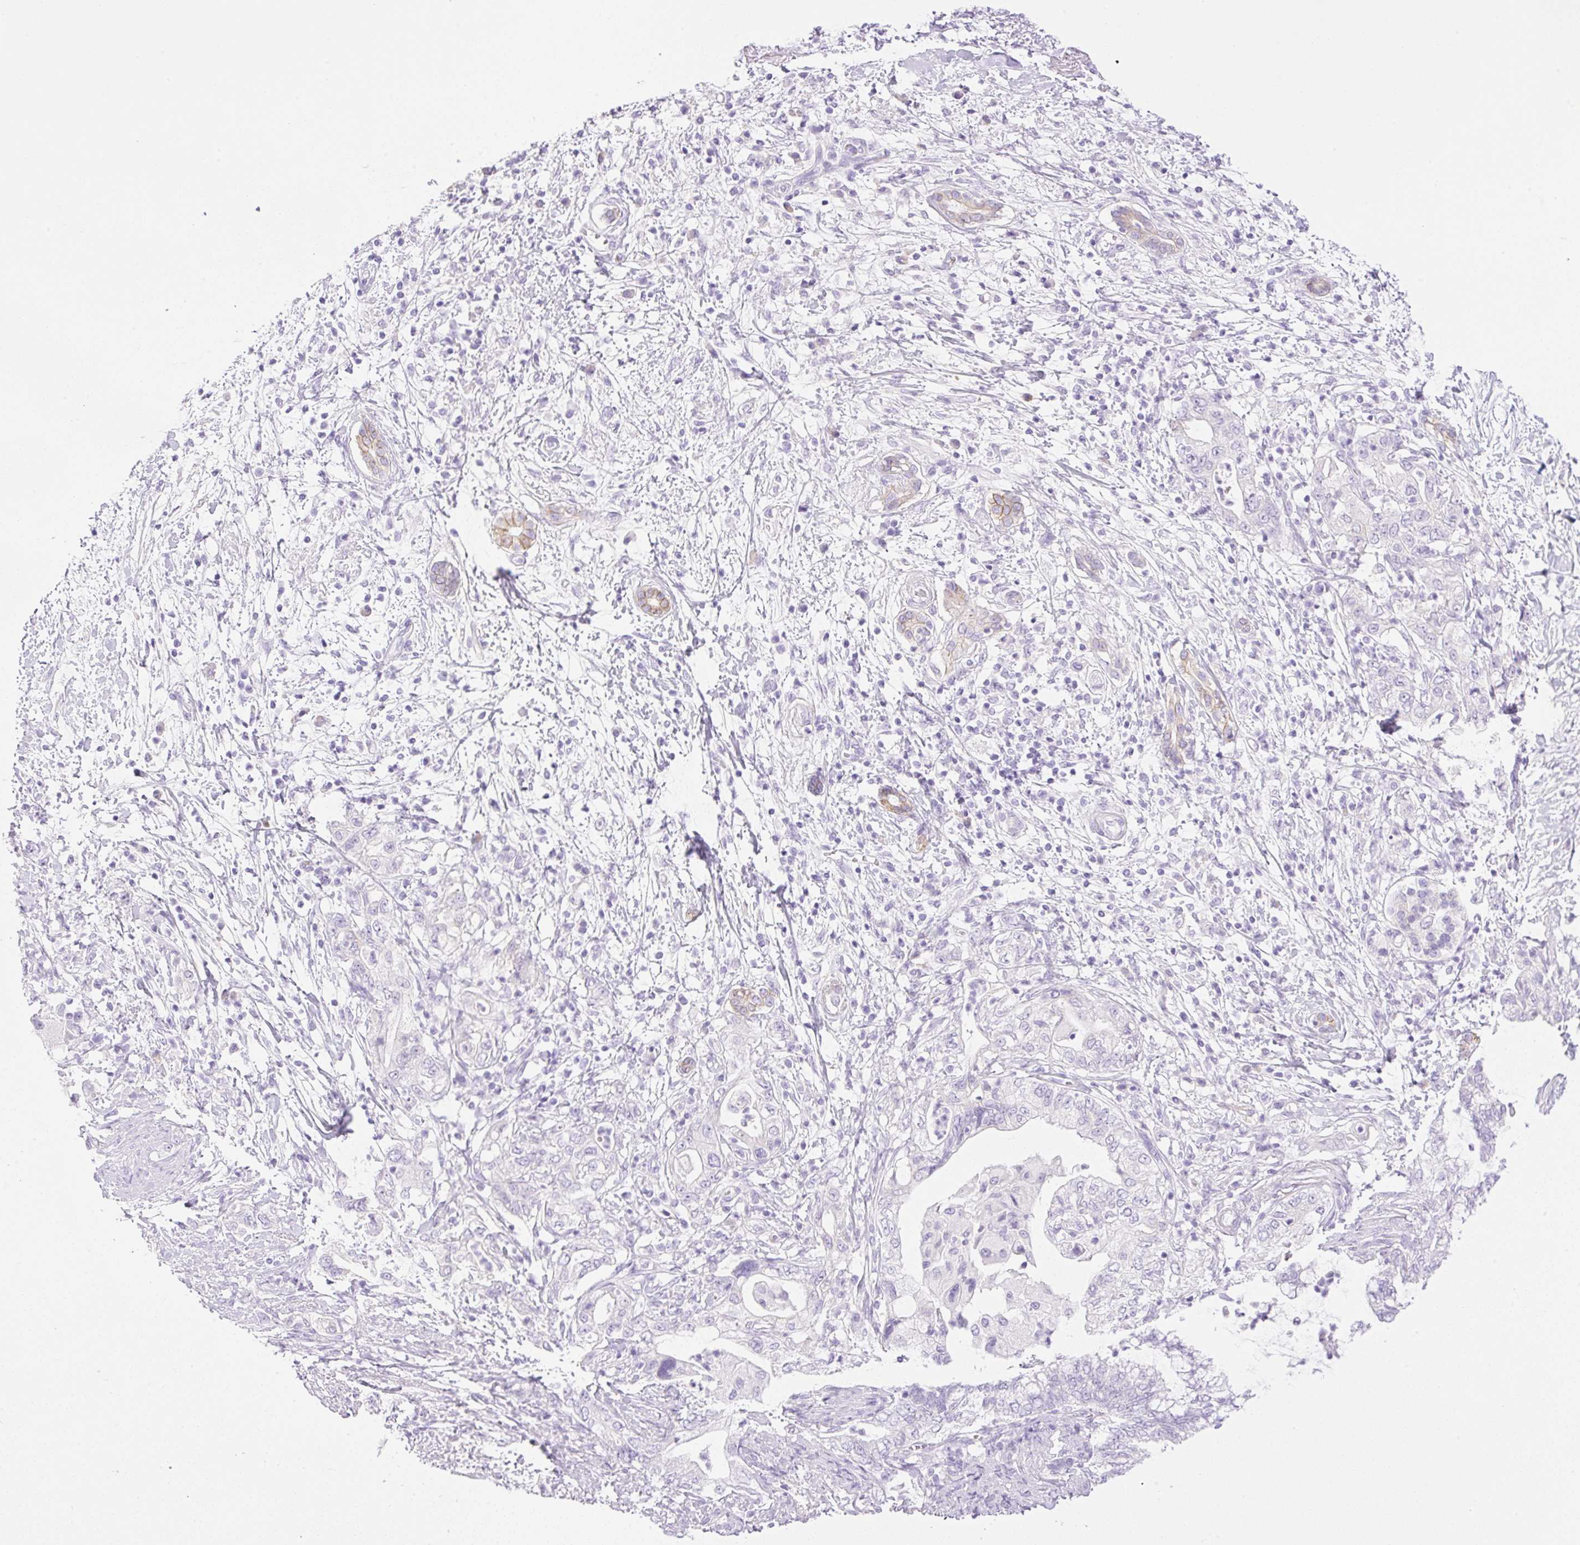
{"staining": {"intensity": "negative", "quantity": "none", "location": "none"}, "tissue": "pancreatic cancer", "cell_type": "Tumor cells", "image_type": "cancer", "snomed": [{"axis": "morphology", "description": "Adenocarcinoma, NOS"}, {"axis": "topography", "description": "Pancreas"}], "caption": "Pancreatic adenocarcinoma stained for a protein using immunohistochemistry displays no positivity tumor cells.", "gene": "PALM3", "patient": {"sex": "female", "age": 73}}